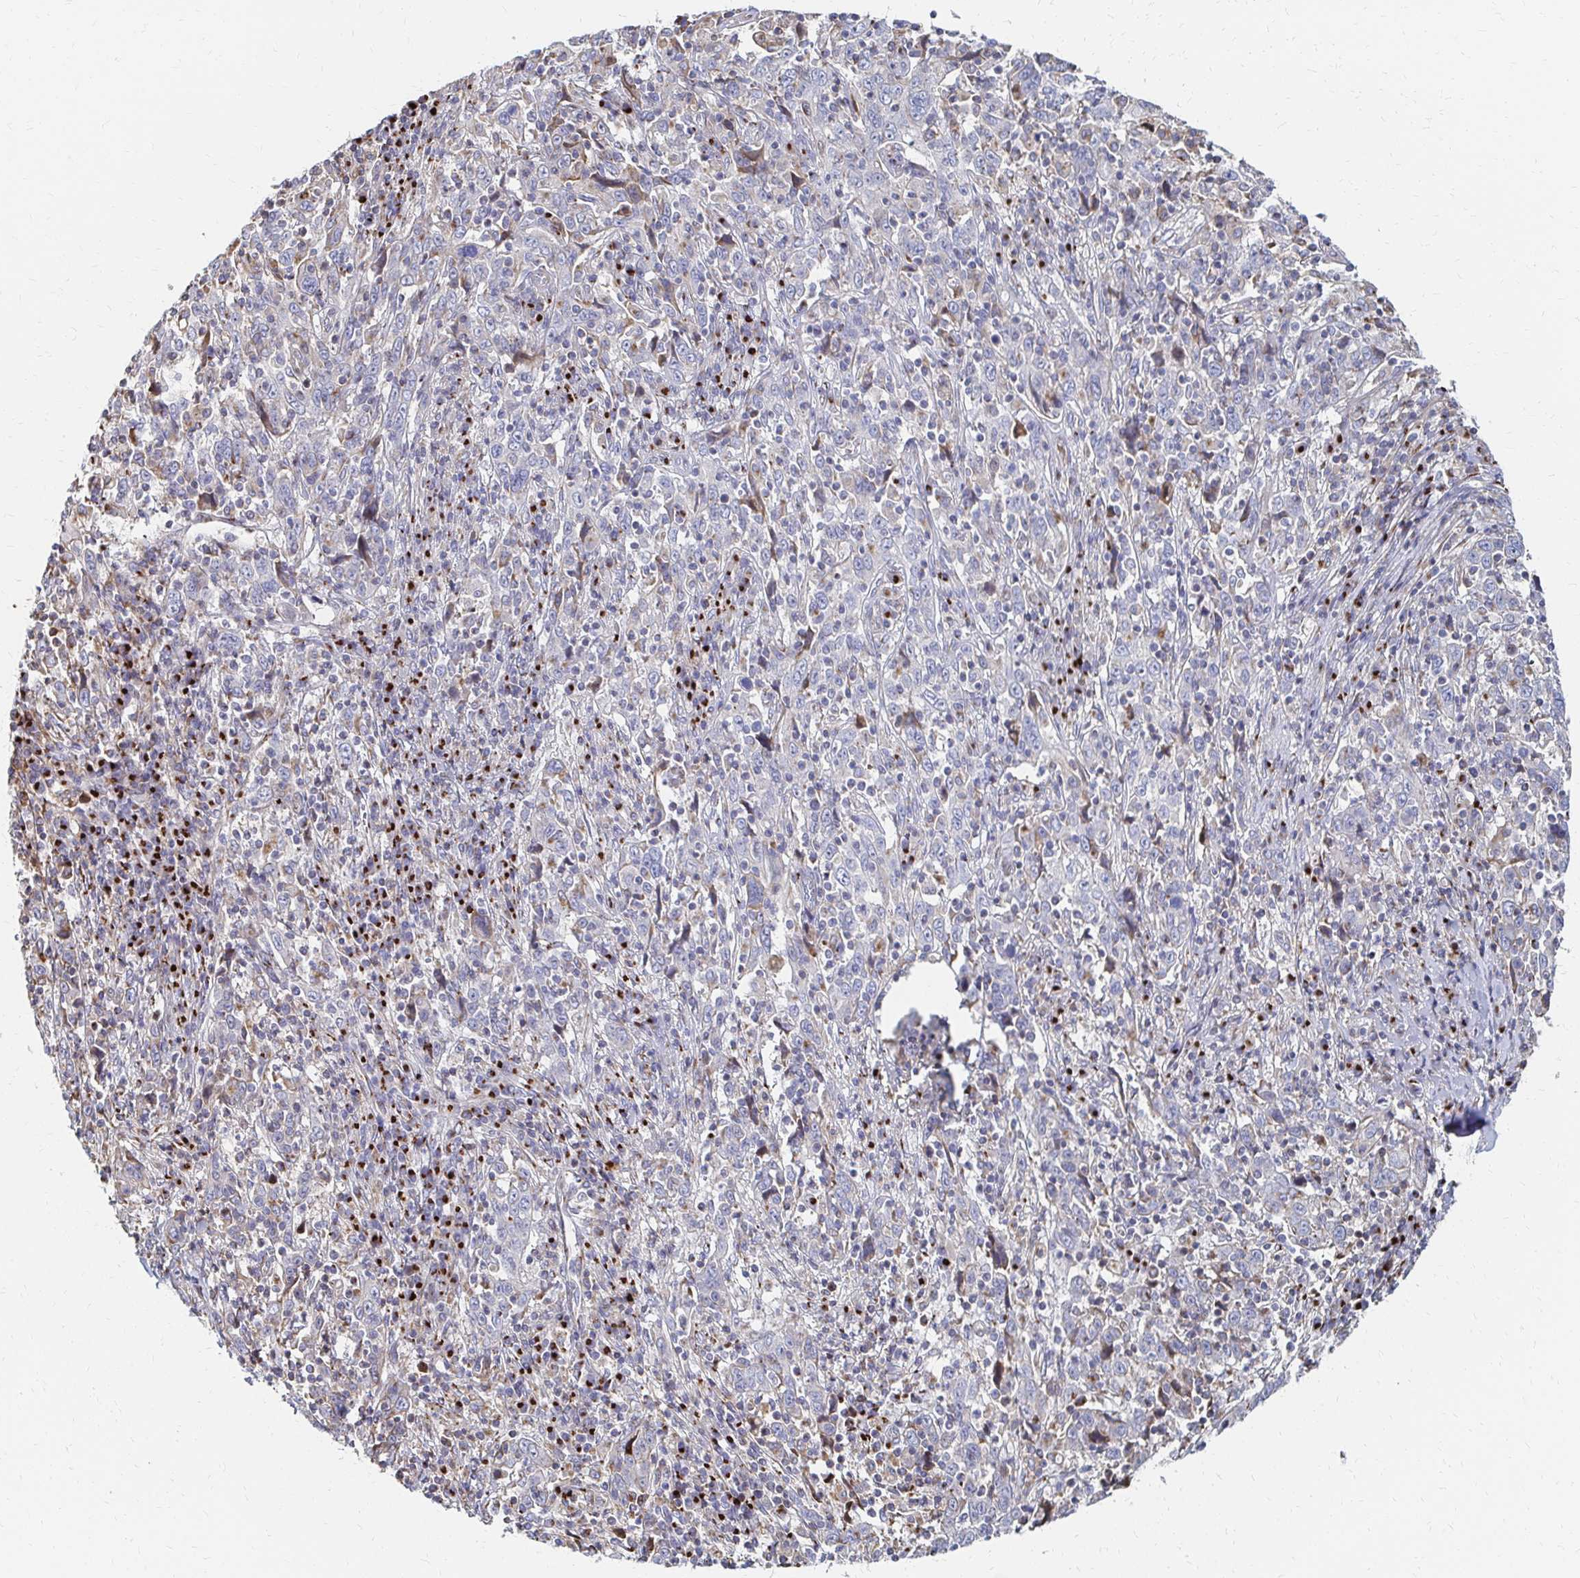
{"staining": {"intensity": "negative", "quantity": "none", "location": "none"}, "tissue": "cervical cancer", "cell_type": "Tumor cells", "image_type": "cancer", "snomed": [{"axis": "morphology", "description": "Squamous cell carcinoma, NOS"}, {"axis": "topography", "description": "Cervix"}], "caption": "This is a photomicrograph of immunohistochemistry (IHC) staining of cervical cancer (squamous cell carcinoma), which shows no staining in tumor cells. (Brightfield microscopy of DAB immunohistochemistry (IHC) at high magnification).", "gene": "MAN1A1", "patient": {"sex": "female", "age": 46}}